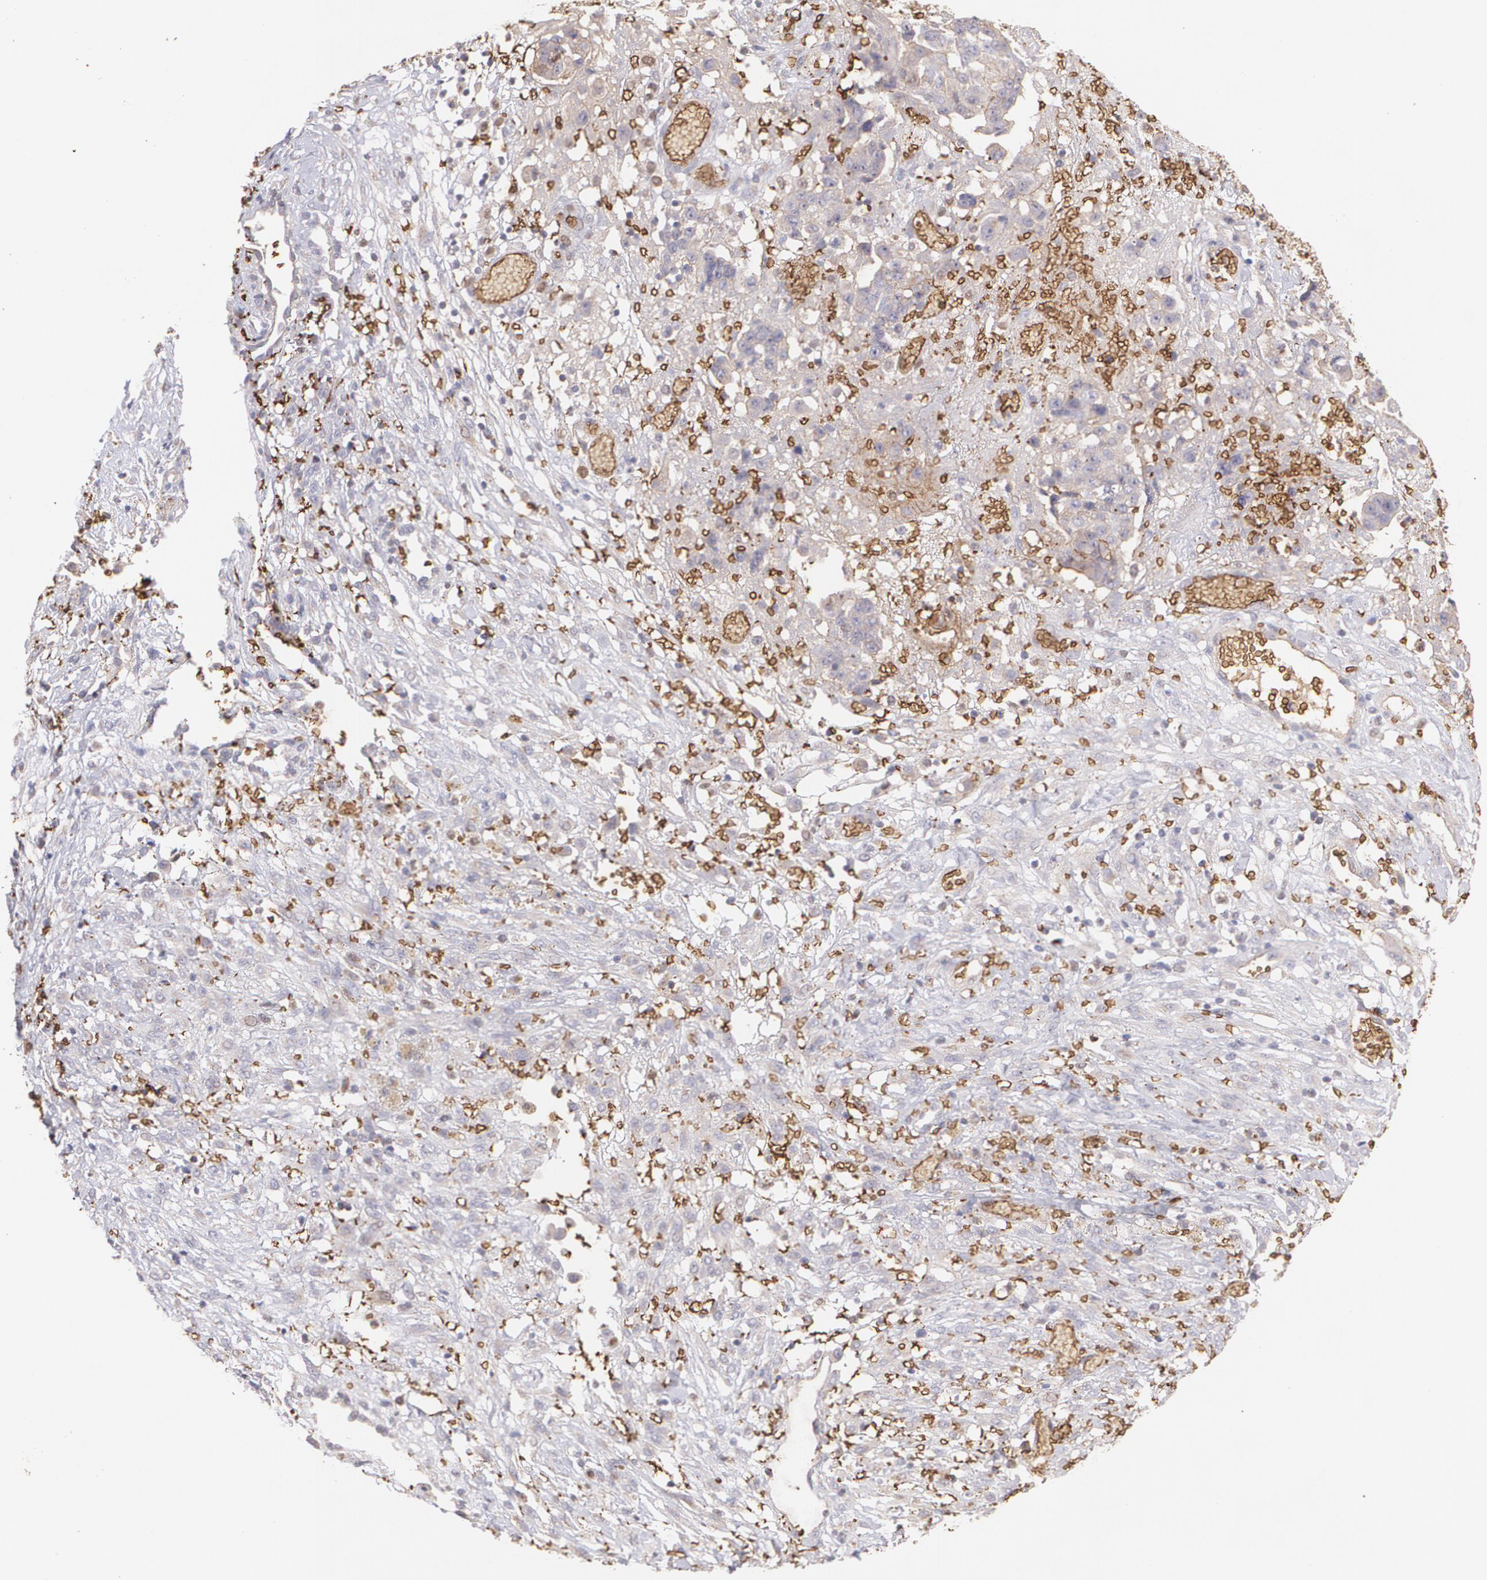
{"staining": {"intensity": "strong", "quantity": "25%-75%", "location": "cytoplasmic/membranous"}, "tissue": "ovarian cancer", "cell_type": "Tumor cells", "image_type": "cancer", "snomed": [{"axis": "morphology", "description": "Carcinoma, endometroid"}, {"axis": "topography", "description": "Ovary"}], "caption": "Human ovarian endometroid carcinoma stained with a protein marker displays strong staining in tumor cells.", "gene": "SLC2A1", "patient": {"sex": "female", "age": 42}}